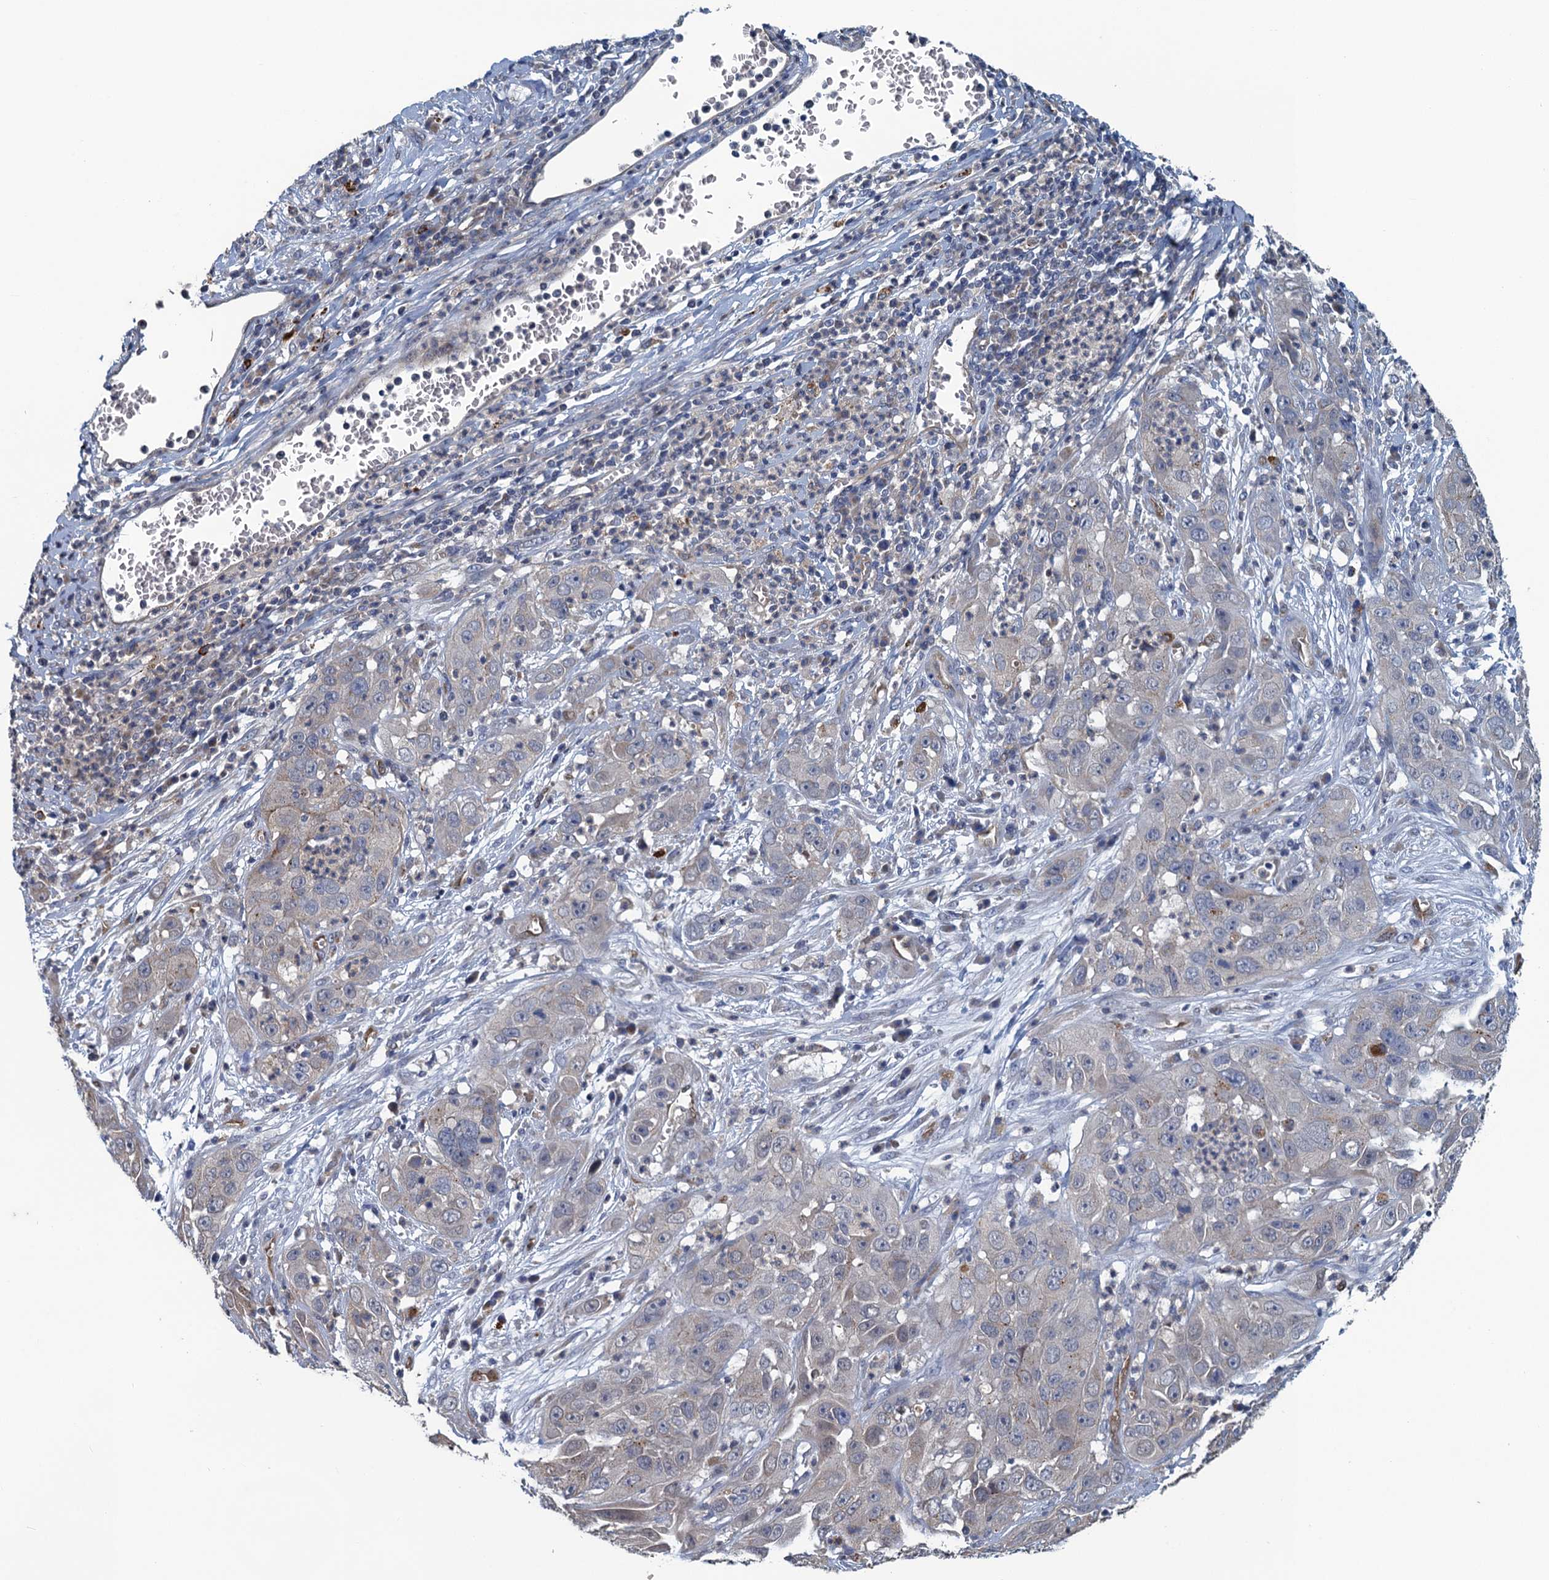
{"staining": {"intensity": "negative", "quantity": "none", "location": "none"}, "tissue": "cervical cancer", "cell_type": "Tumor cells", "image_type": "cancer", "snomed": [{"axis": "morphology", "description": "Squamous cell carcinoma, NOS"}, {"axis": "topography", "description": "Cervix"}], "caption": "Micrograph shows no protein staining in tumor cells of squamous cell carcinoma (cervical) tissue.", "gene": "KBTBD8", "patient": {"sex": "female", "age": 32}}